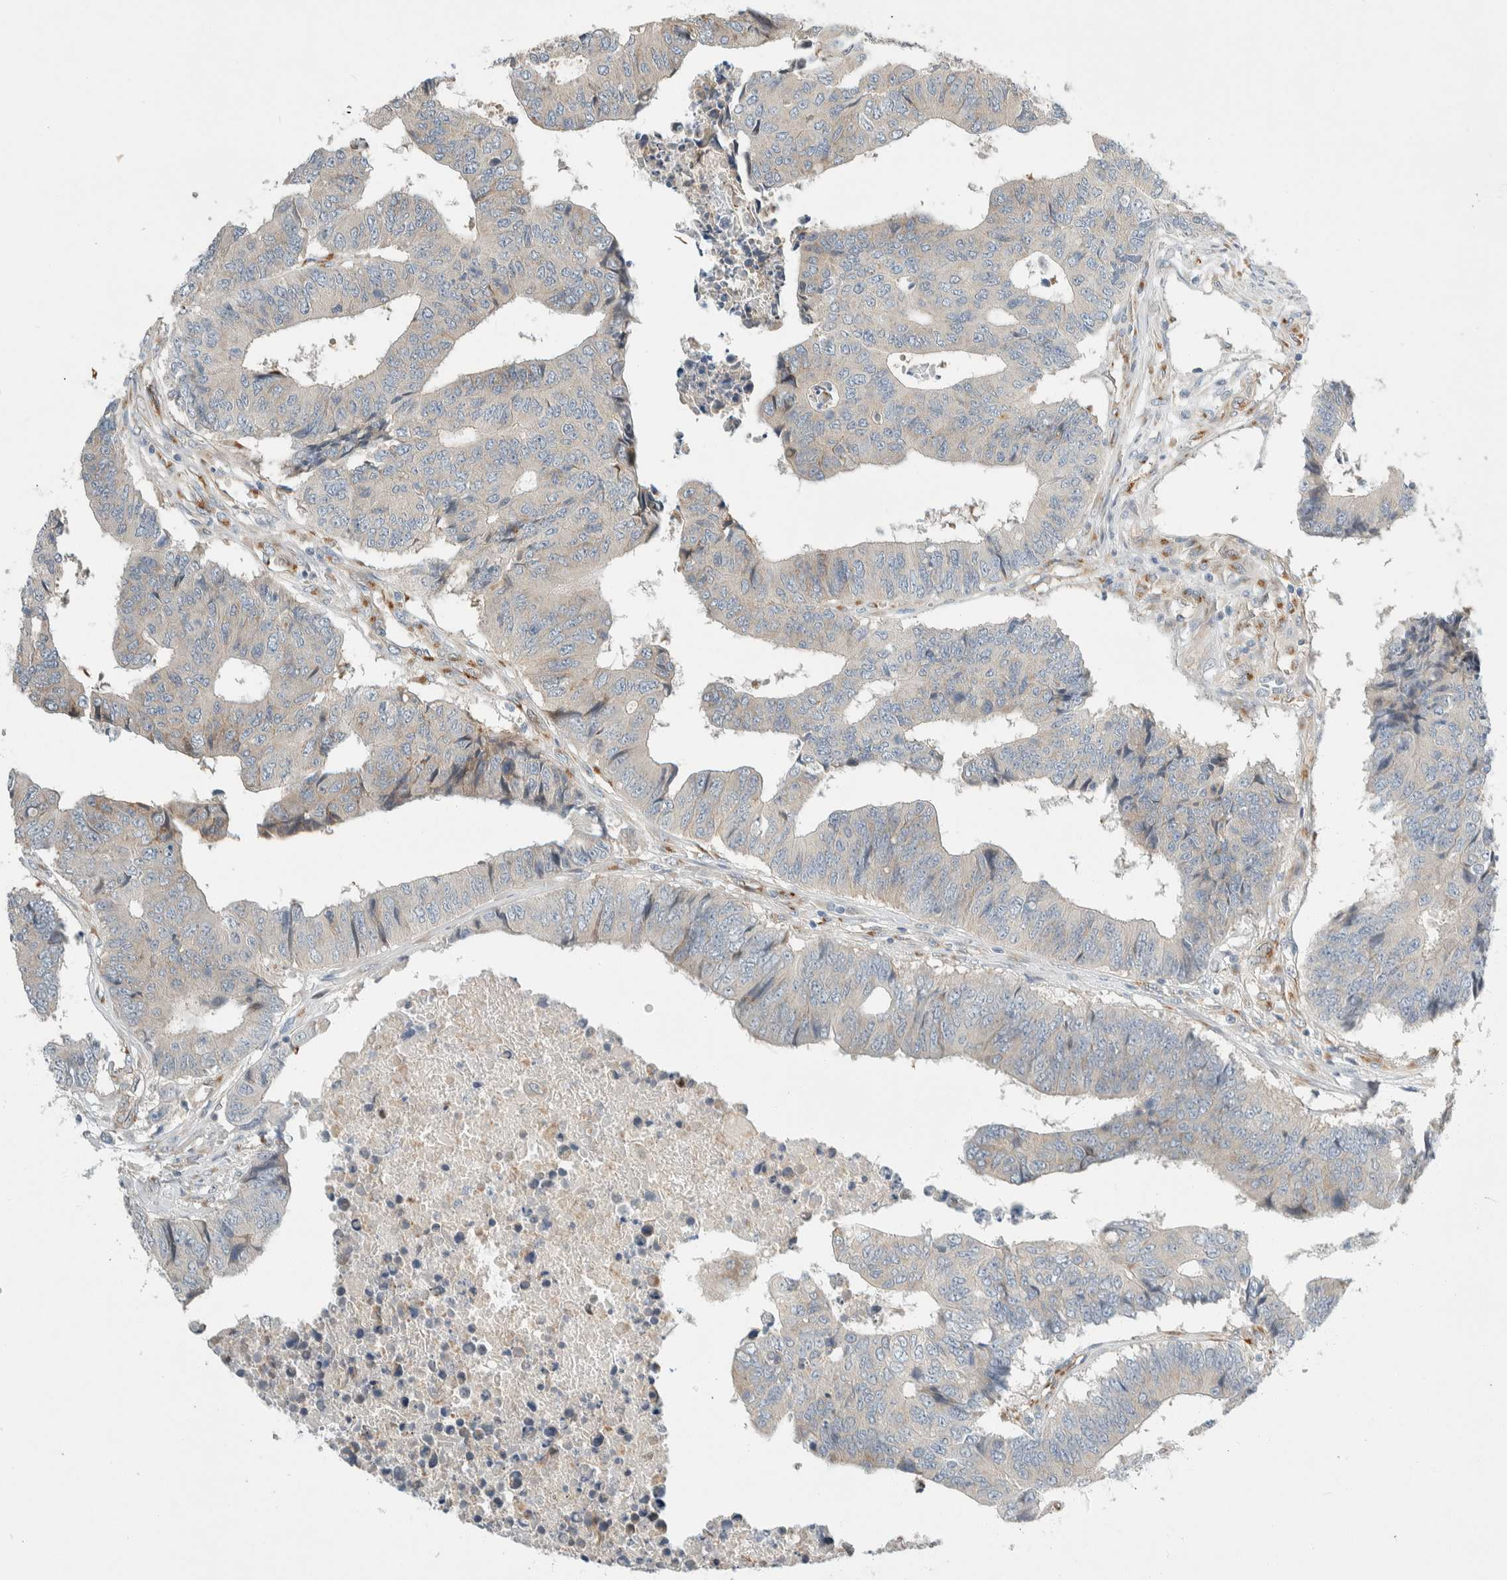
{"staining": {"intensity": "negative", "quantity": "none", "location": "none"}, "tissue": "colorectal cancer", "cell_type": "Tumor cells", "image_type": "cancer", "snomed": [{"axis": "morphology", "description": "Adenocarcinoma, NOS"}, {"axis": "topography", "description": "Rectum"}], "caption": "Image shows no significant protein positivity in tumor cells of colorectal adenocarcinoma. Brightfield microscopy of immunohistochemistry stained with DAB (3,3'-diaminobenzidine) (brown) and hematoxylin (blue), captured at high magnification.", "gene": "TMEM184B", "patient": {"sex": "male", "age": 84}}